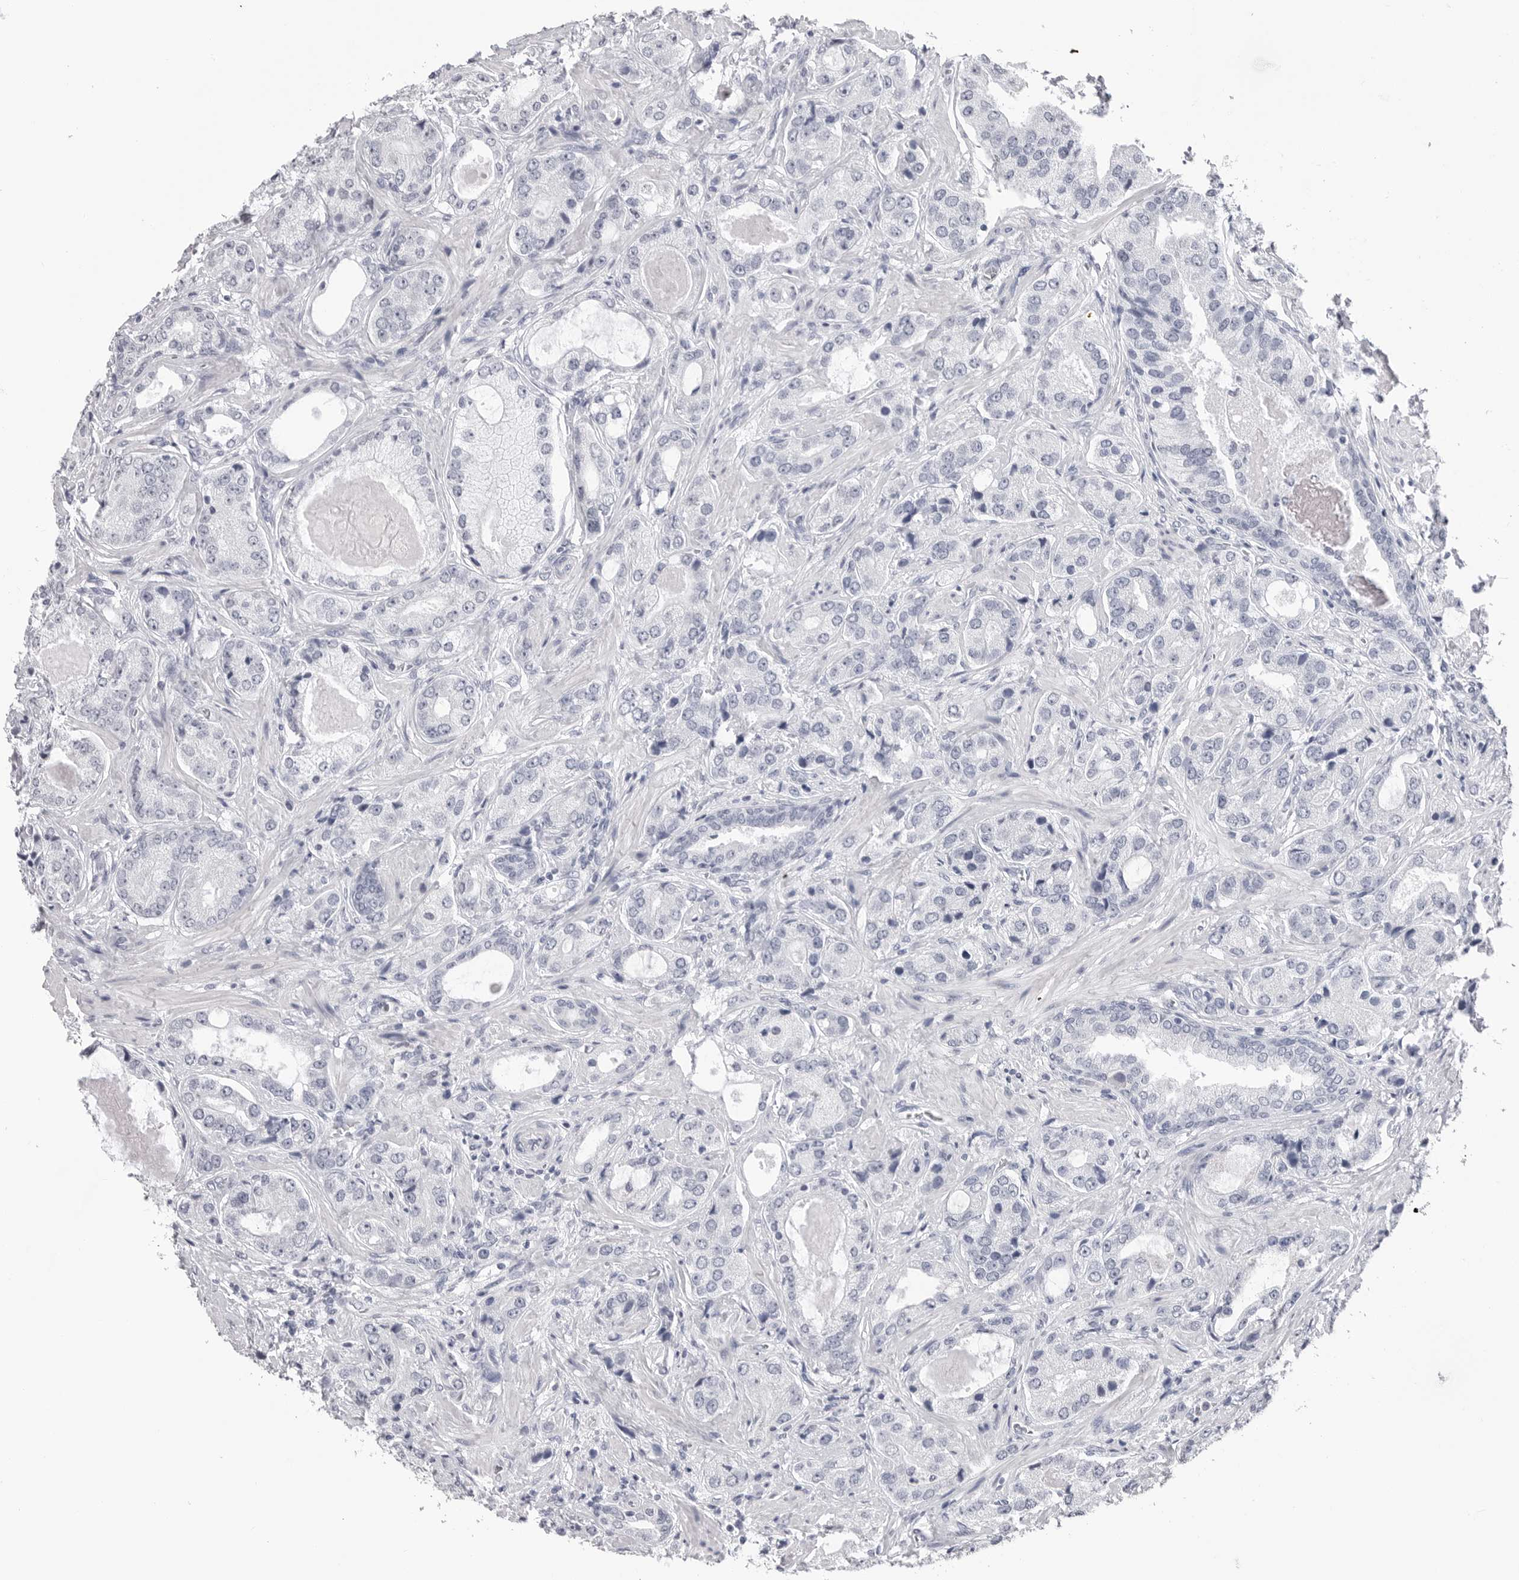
{"staining": {"intensity": "negative", "quantity": "none", "location": "none"}, "tissue": "prostate cancer", "cell_type": "Tumor cells", "image_type": "cancer", "snomed": [{"axis": "morphology", "description": "Normal tissue, NOS"}, {"axis": "morphology", "description": "Adenocarcinoma, High grade"}, {"axis": "topography", "description": "Prostate"}, {"axis": "topography", "description": "Peripheral nerve tissue"}], "caption": "Adenocarcinoma (high-grade) (prostate) was stained to show a protein in brown. There is no significant positivity in tumor cells.", "gene": "PGA3", "patient": {"sex": "male", "age": 59}}